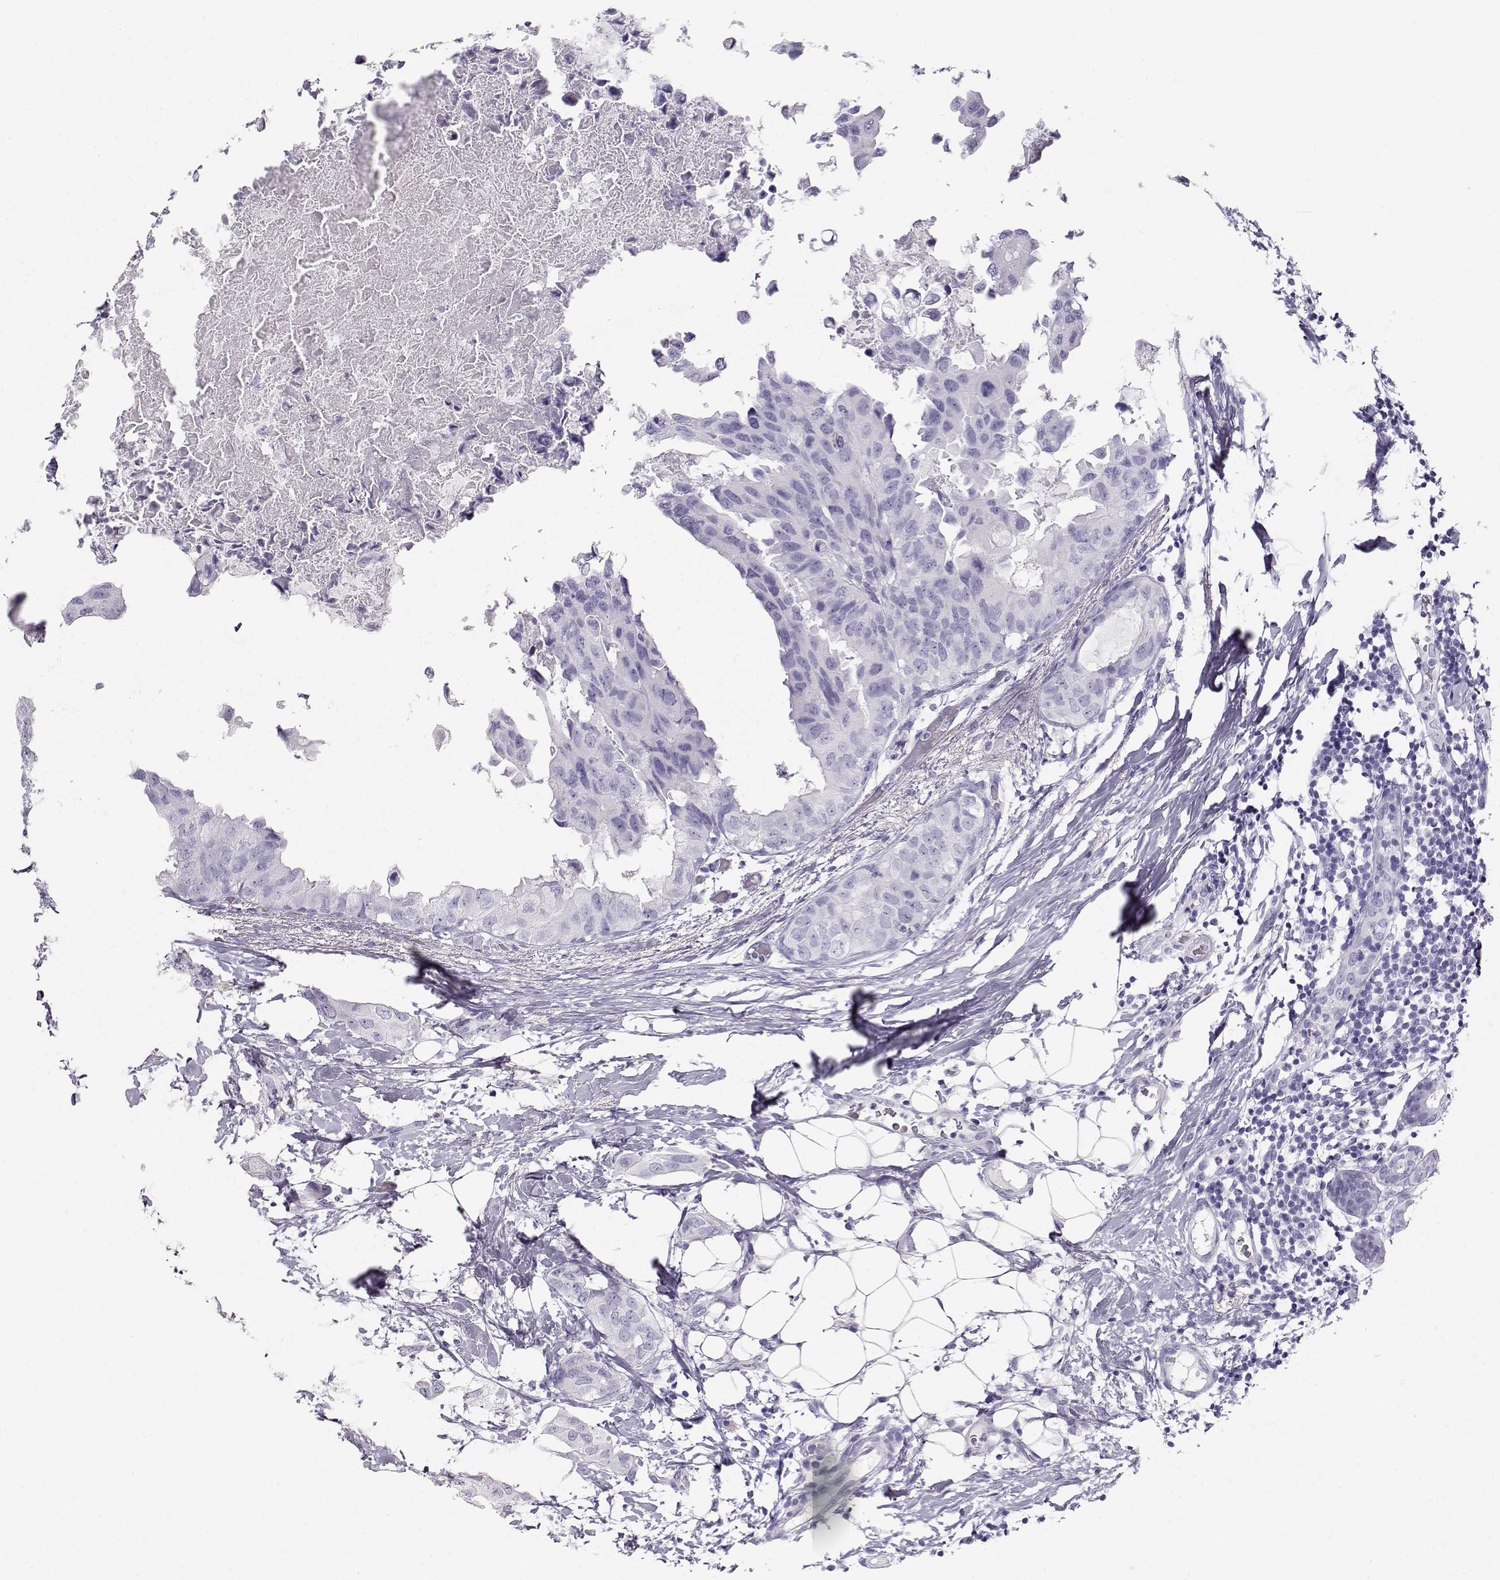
{"staining": {"intensity": "negative", "quantity": "none", "location": "none"}, "tissue": "breast cancer", "cell_type": "Tumor cells", "image_type": "cancer", "snomed": [{"axis": "morphology", "description": "Normal tissue, NOS"}, {"axis": "morphology", "description": "Duct carcinoma"}, {"axis": "topography", "description": "Breast"}], "caption": "This is an immunohistochemistry (IHC) image of breast cancer. There is no positivity in tumor cells.", "gene": "MAGEC1", "patient": {"sex": "female", "age": 40}}